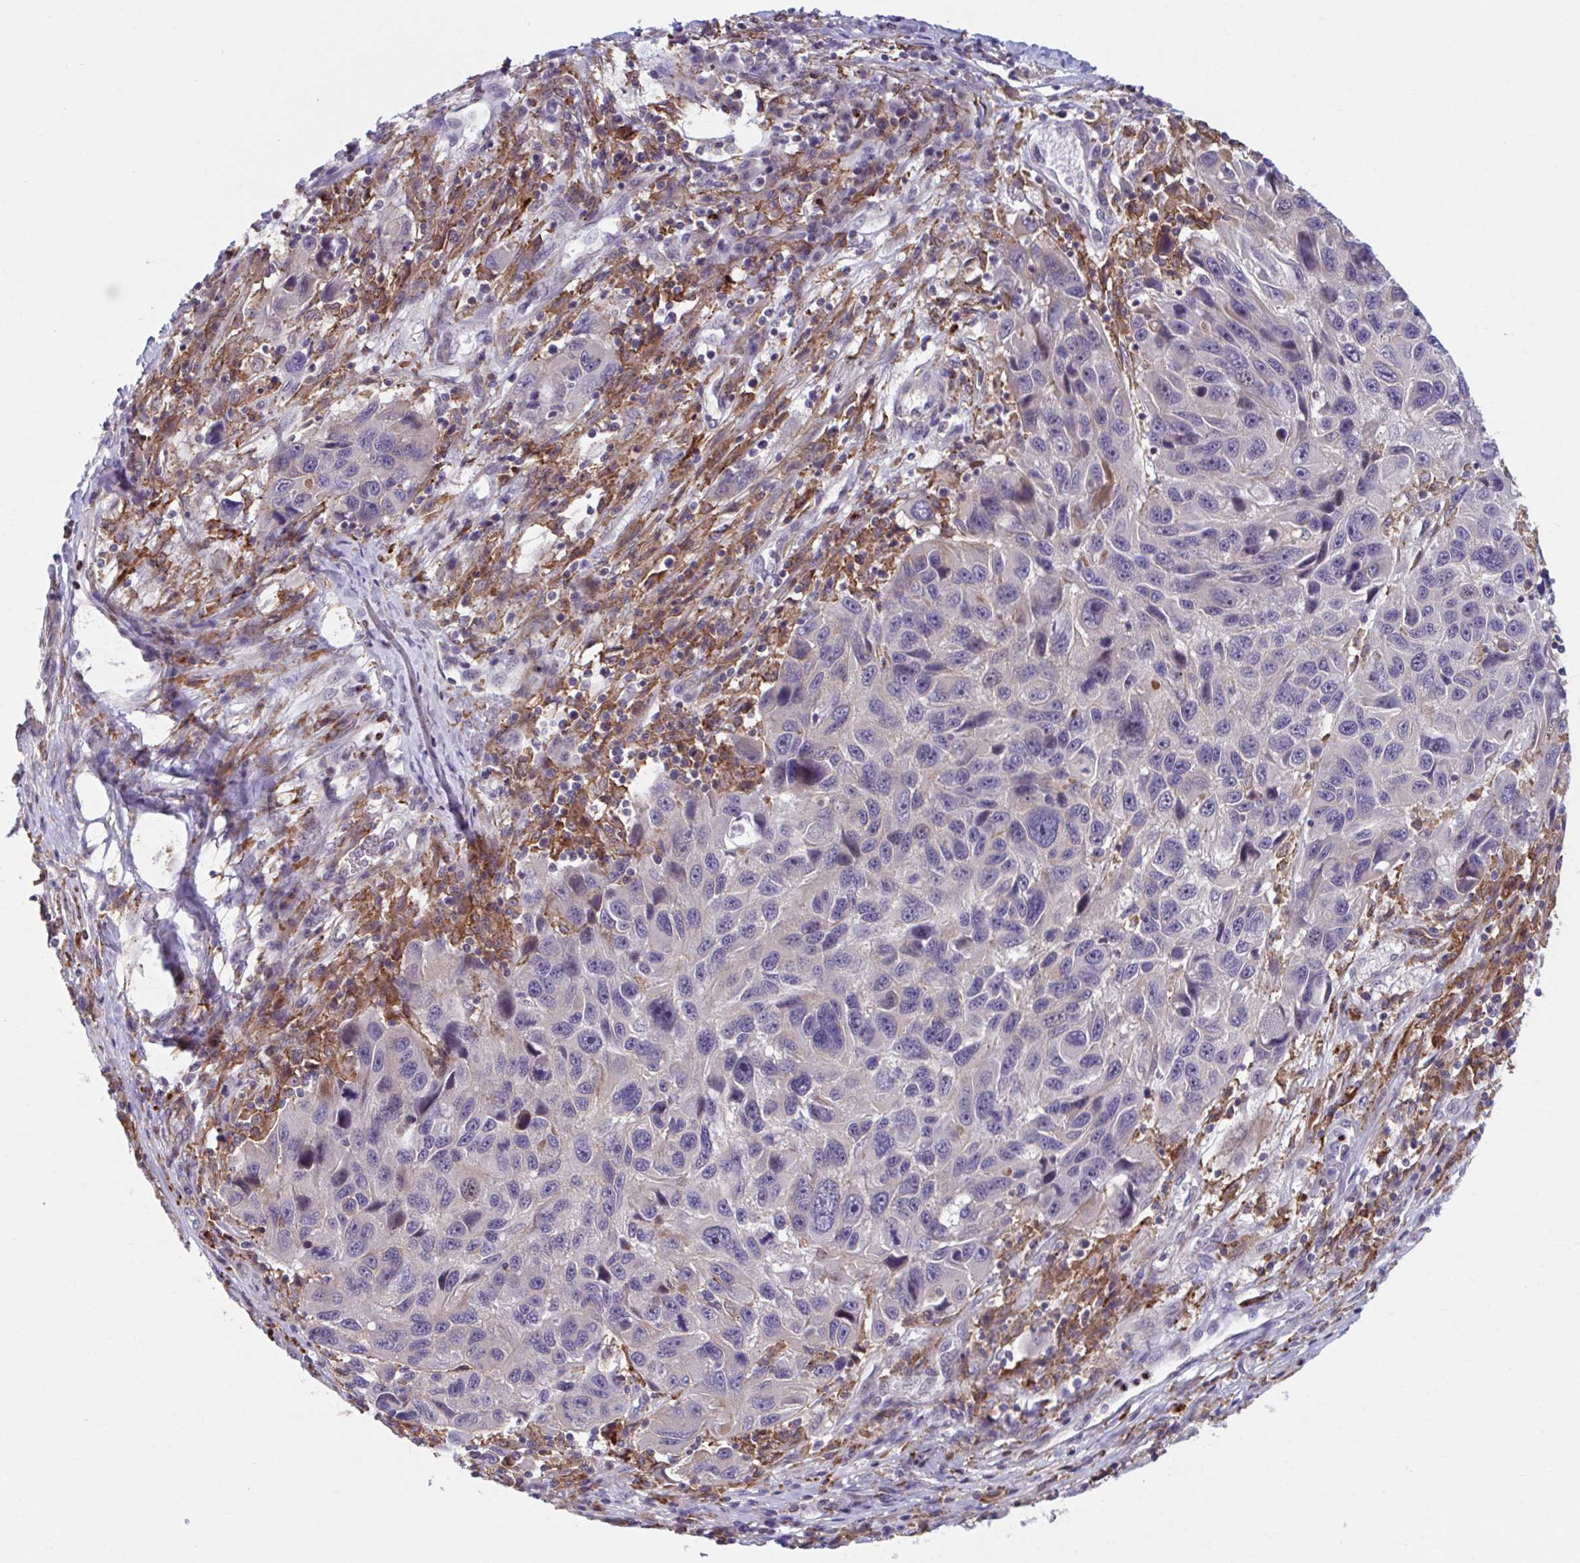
{"staining": {"intensity": "negative", "quantity": "none", "location": "none"}, "tissue": "melanoma", "cell_type": "Tumor cells", "image_type": "cancer", "snomed": [{"axis": "morphology", "description": "Malignant melanoma, NOS"}, {"axis": "topography", "description": "Skin"}], "caption": "An image of melanoma stained for a protein displays no brown staining in tumor cells. (DAB immunohistochemistry, high magnification).", "gene": "ADAT3", "patient": {"sex": "male", "age": 53}}